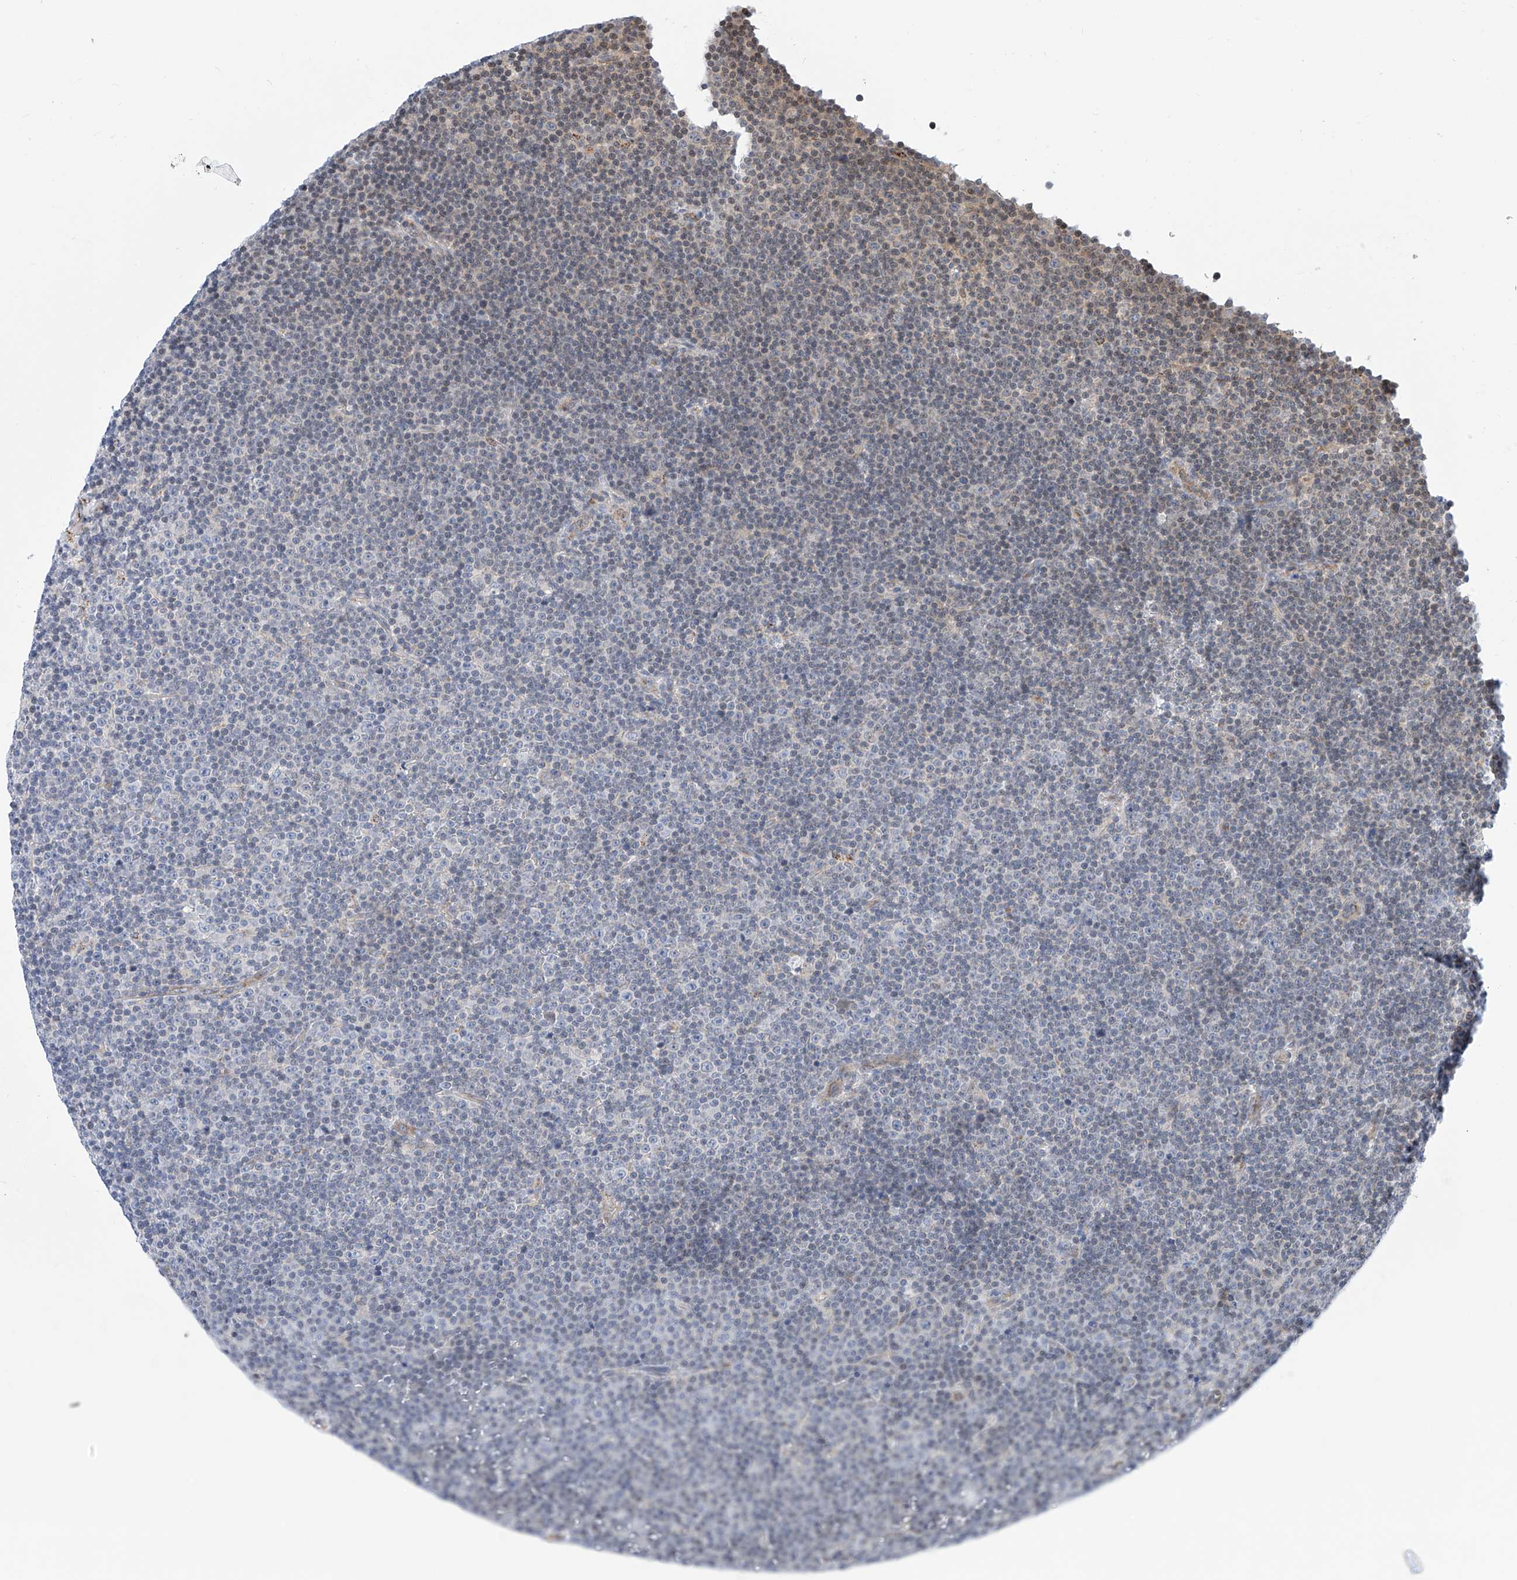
{"staining": {"intensity": "negative", "quantity": "none", "location": "none"}, "tissue": "lymphoma", "cell_type": "Tumor cells", "image_type": "cancer", "snomed": [{"axis": "morphology", "description": "Malignant lymphoma, non-Hodgkin's type, Low grade"}, {"axis": "topography", "description": "Lymph node"}], "caption": "Immunohistochemical staining of lymphoma demonstrates no significant staining in tumor cells. Brightfield microscopy of IHC stained with DAB (brown) and hematoxylin (blue), captured at high magnification.", "gene": "TTLL8", "patient": {"sex": "female", "age": 67}}